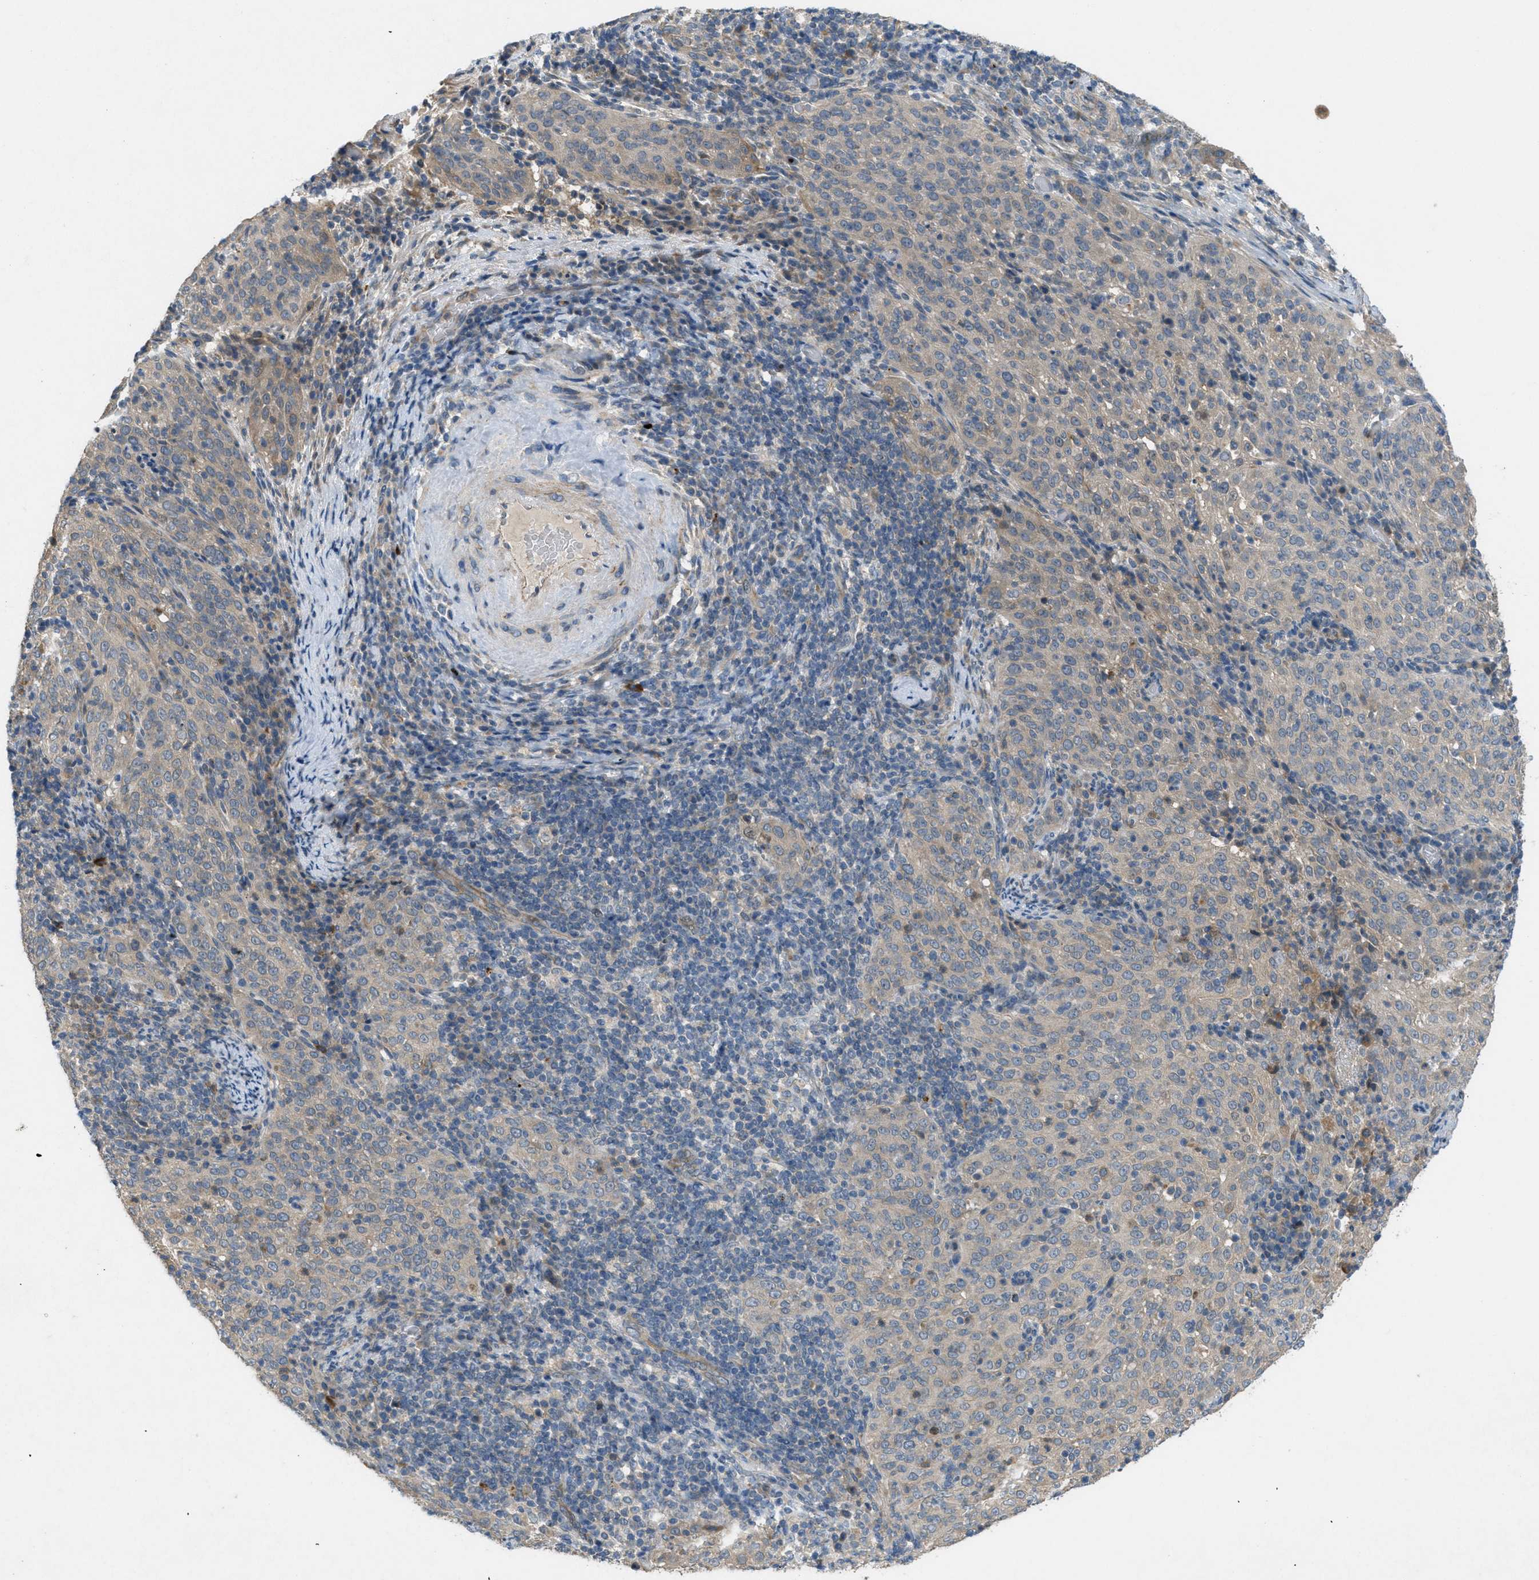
{"staining": {"intensity": "weak", "quantity": ">75%", "location": "cytoplasmic/membranous"}, "tissue": "cervical cancer", "cell_type": "Tumor cells", "image_type": "cancer", "snomed": [{"axis": "morphology", "description": "Squamous cell carcinoma, NOS"}, {"axis": "topography", "description": "Cervix"}], "caption": "Protein staining of cervical squamous cell carcinoma tissue reveals weak cytoplasmic/membranous staining in approximately >75% of tumor cells.", "gene": "ADCY6", "patient": {"sex": "female", "age": 51}}